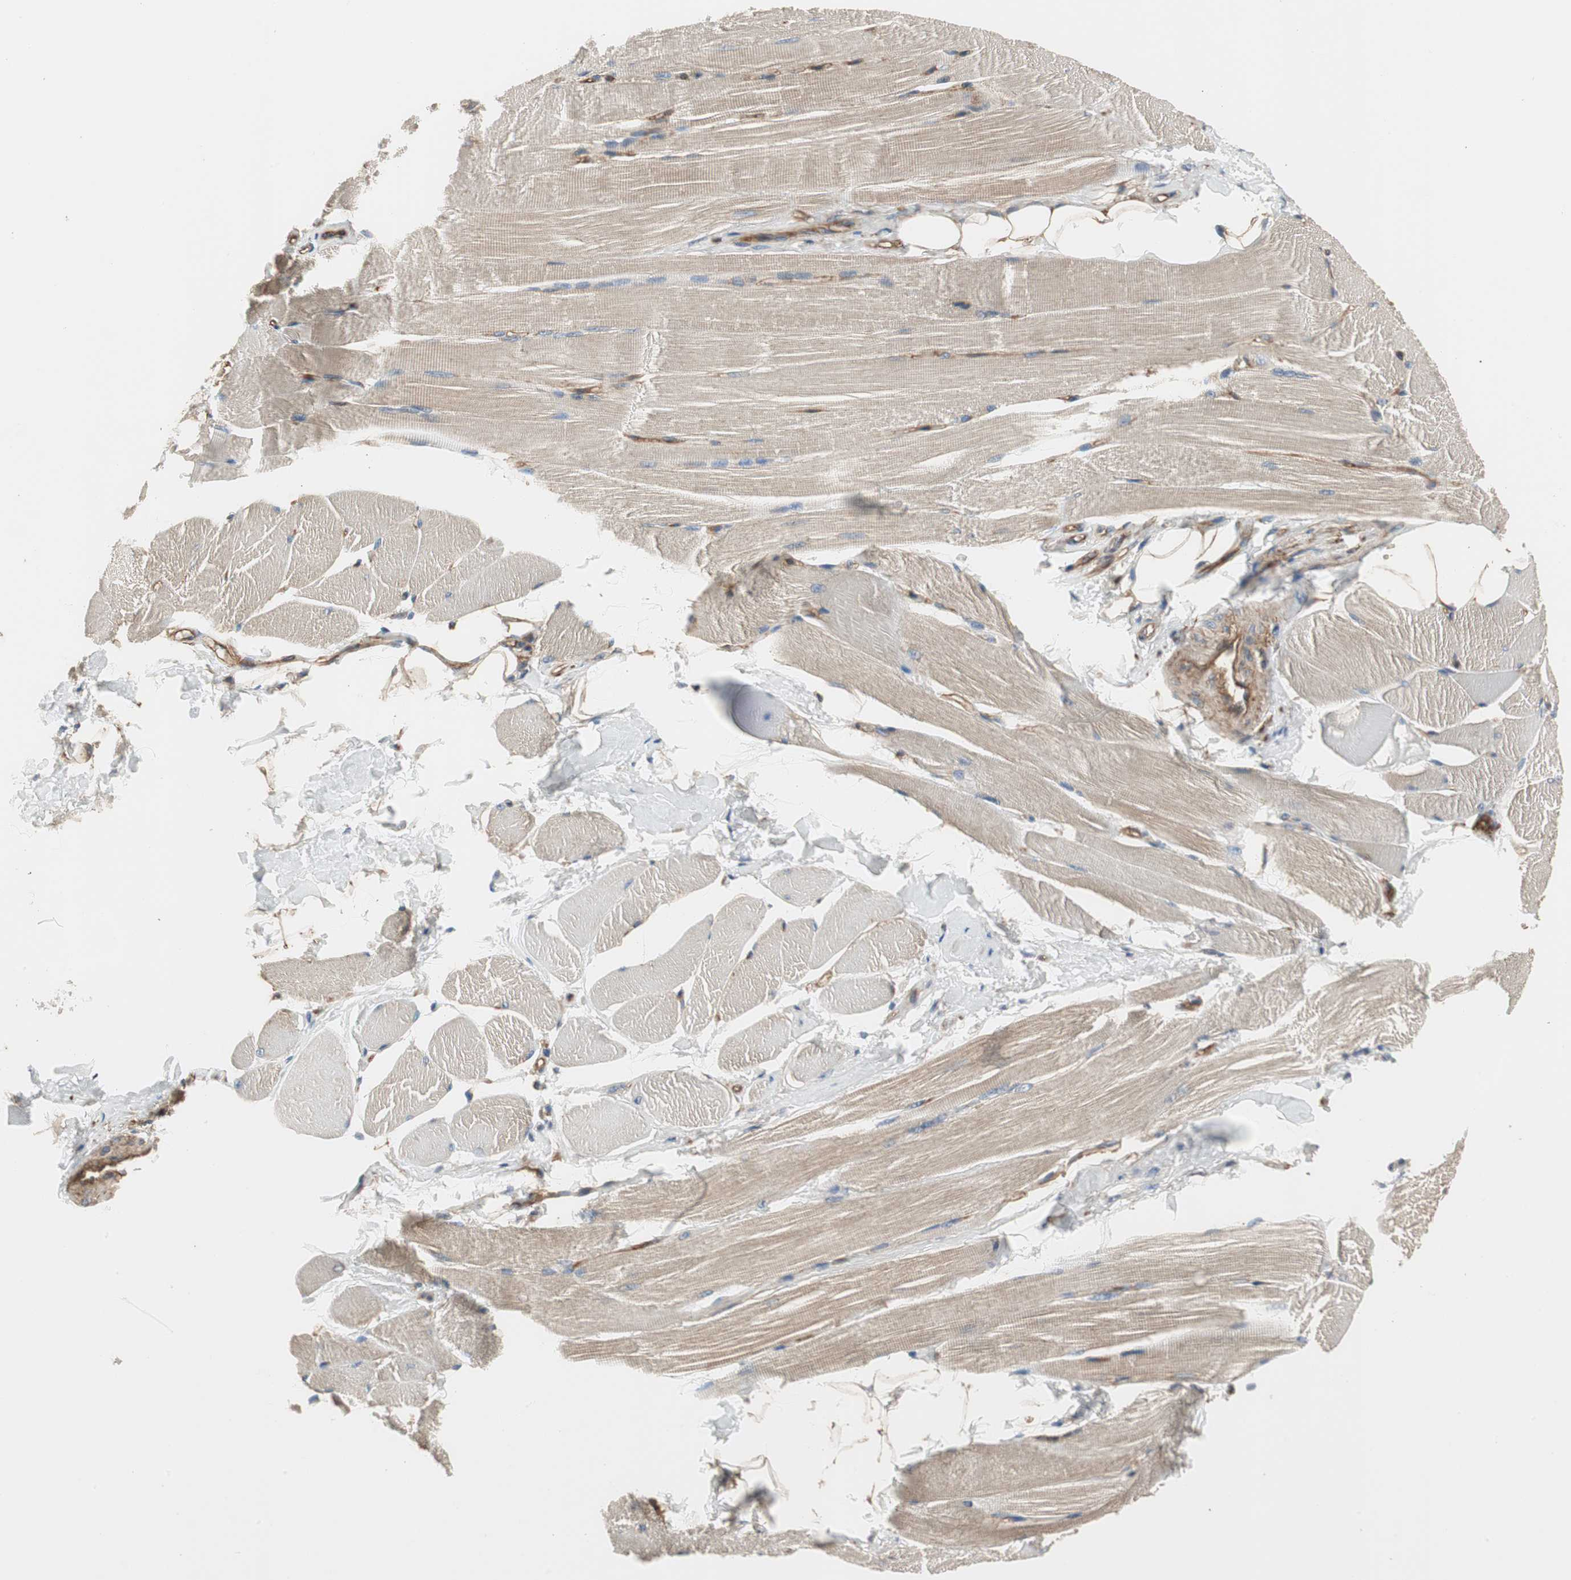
{"staining": {"intensity": "weak", "quantity": "25%-75%", "location": "cytoplasmic/membranous"}, "tissue": "skeletal muscle", "cell_type": "Myocytes", "image_type": "normal", "snomed": [{"axis": "morphology", "description": "Normal tissue, NOS"}, {"axis": "topography", "description": "Skeletal muscle"}, {"axis": "topography", "description": "Peripheral nerve tissue"}], "caption": "Weak cytoplasmic/membranous expression is present in about 25%-75% of myocytes in normal skeletal muscle. The staining is performed using DAB (3,3'-diaminobenzidine) brown chromogen to label protein expression. The nuclei are counter-stained blue using hematoxylin.", "gene": "IL1RL1", "patient": {"sex": "female", "age": 84}}